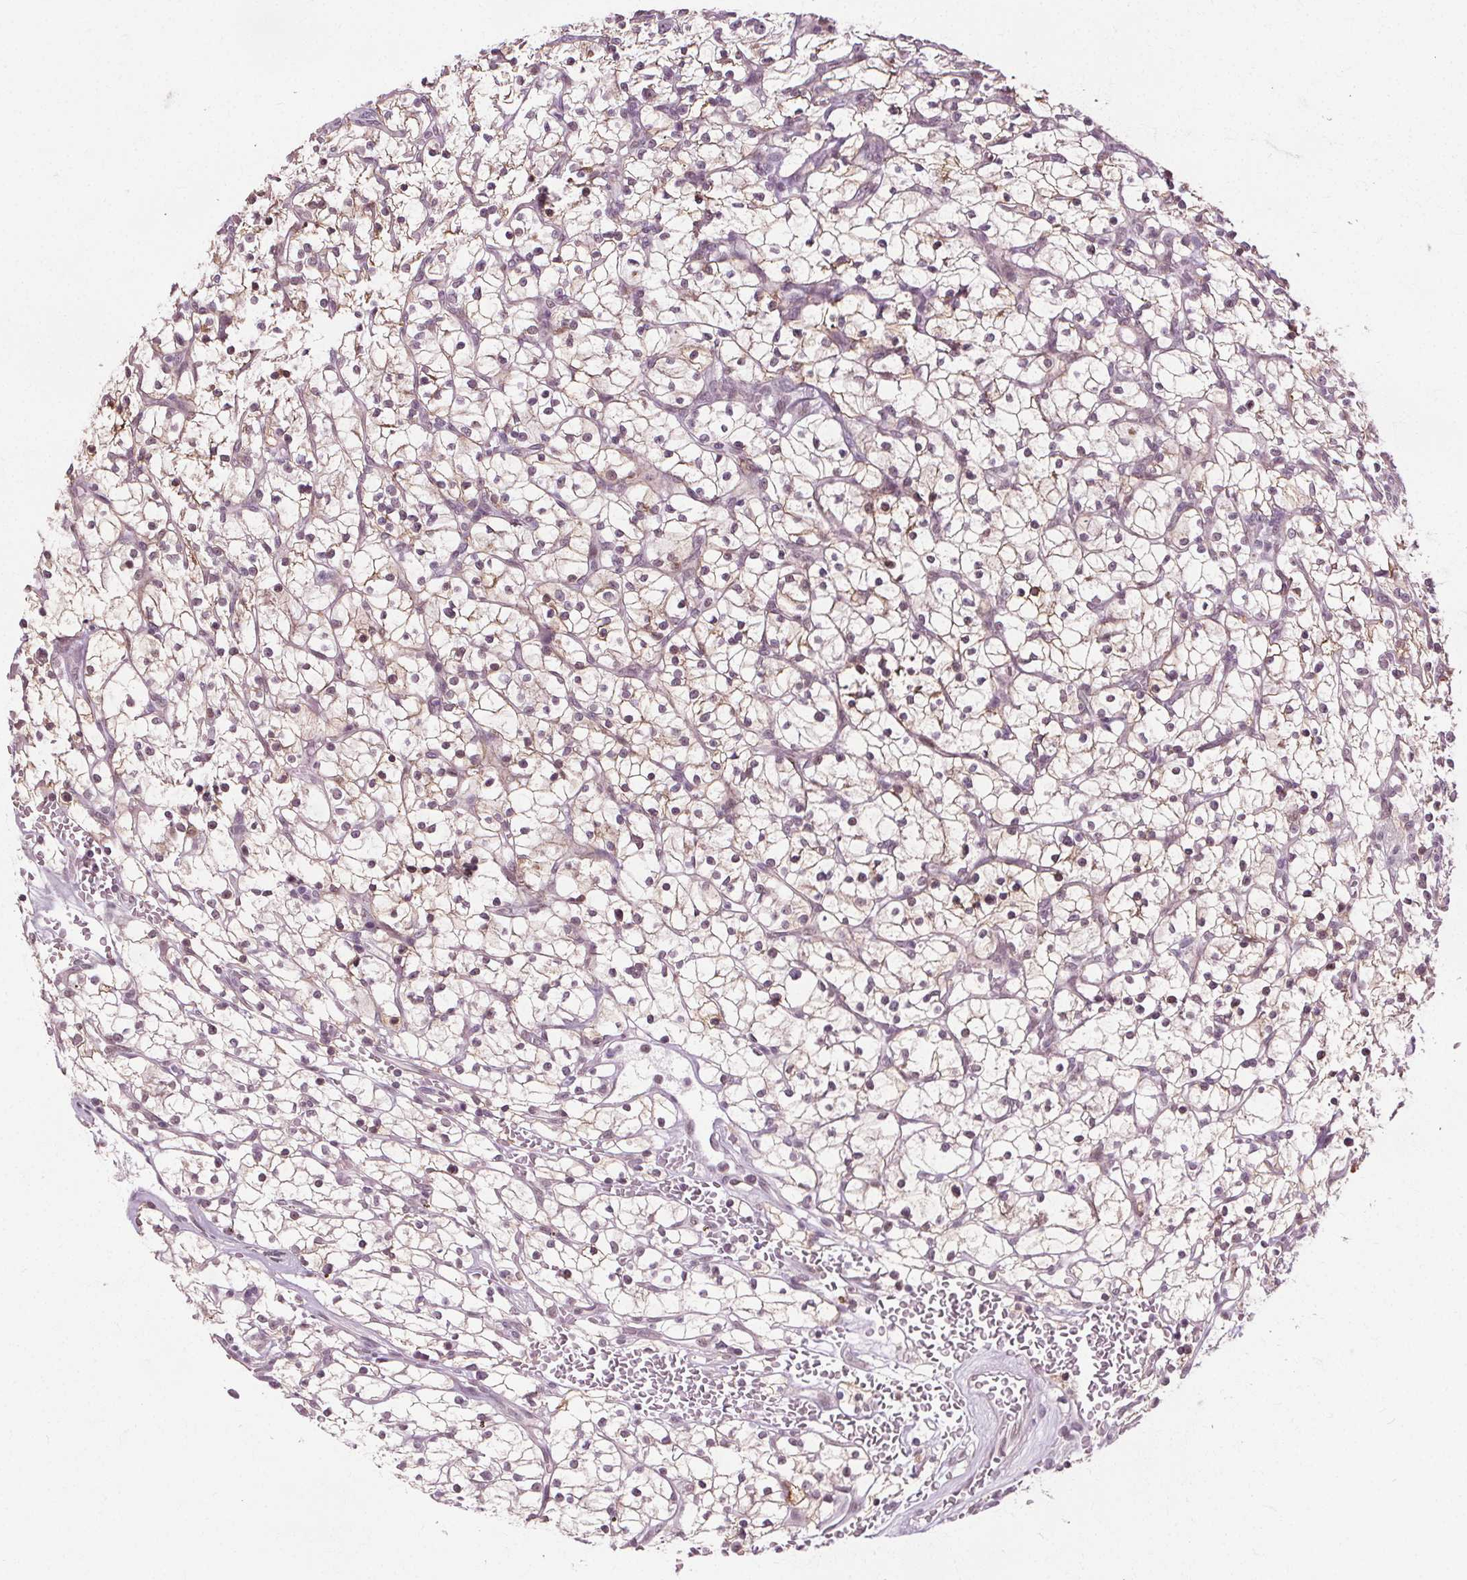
{"staining": {"intensity": "weak", "quantity": "<25%", "location": "cytoplasmic/membranous"}, "tissue": "renal cancer", "cell_type": "Tumor cells", "image_type": "cancer", "snomed": [{"axis": "morphology", "description": "Adenocarcinoma, NOS"}, {"axis": "topography", "description": "Kidney"}], "caption": "Protein analysis of renal cancer reveals no significant positivity in tumor cells.", "gene": "CEBPA", "patient": {"sex": "female", "age": 64}}